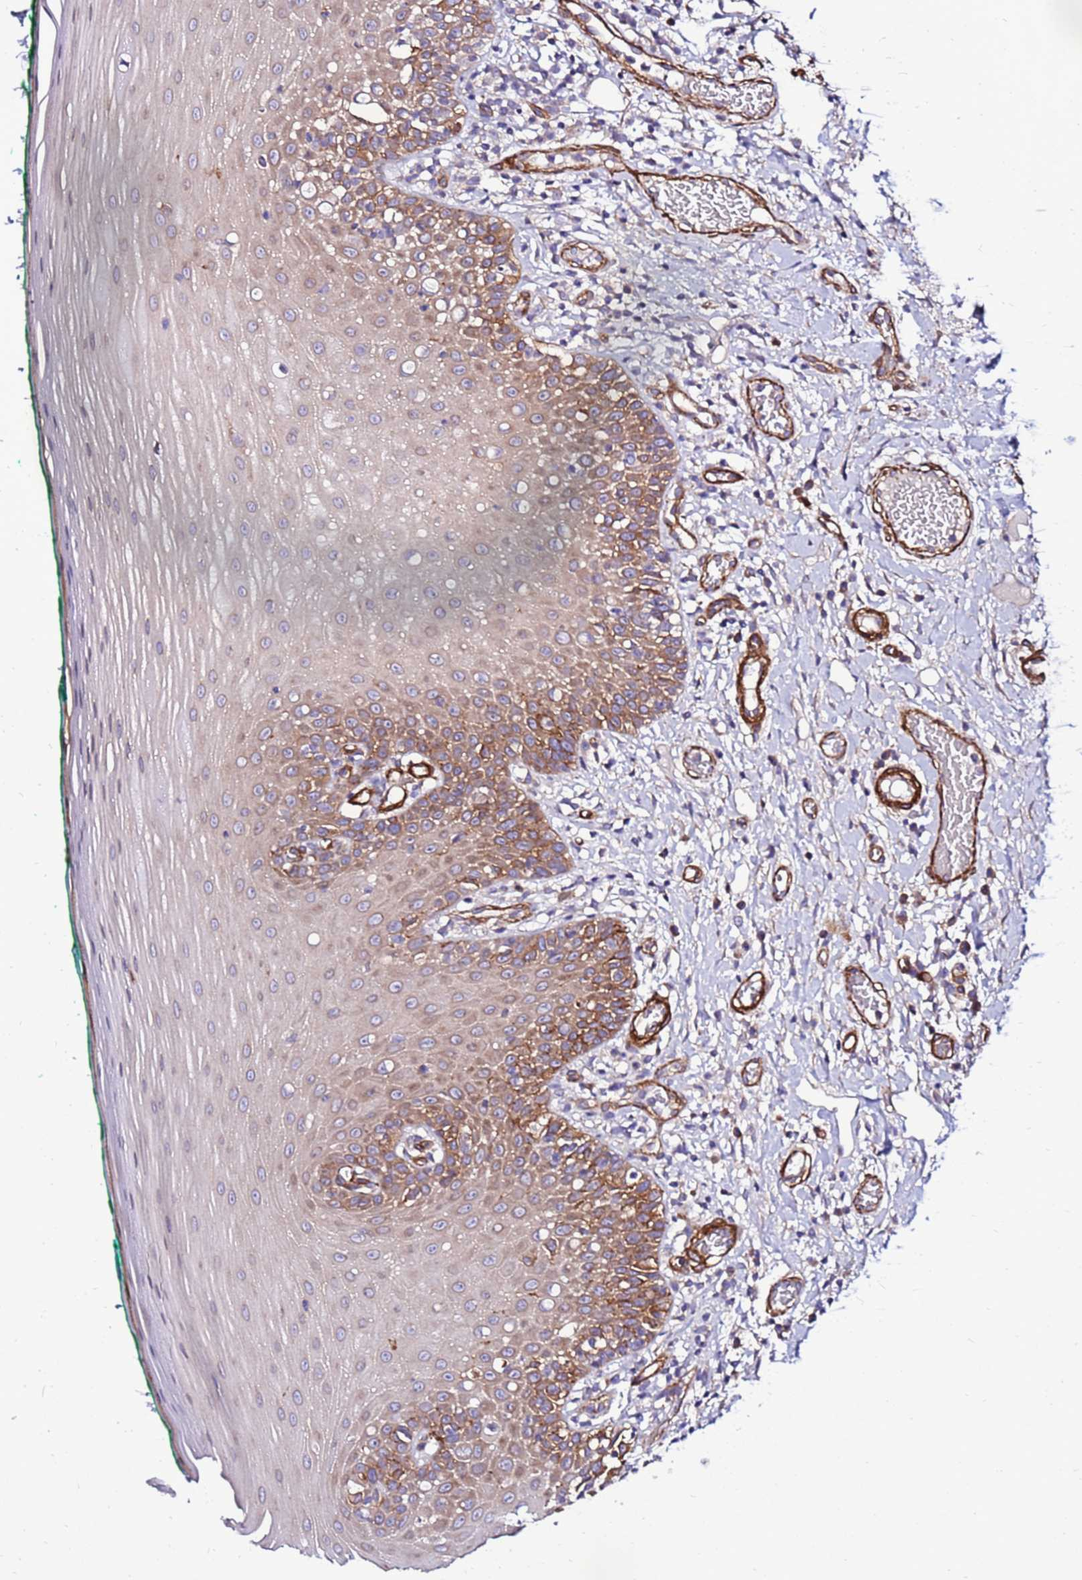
{"staining": {"intensity": "moderate", "quantity": "25%-75%", "location": "cytoplasmic/membranous"}, "tissue": "oral mucosa", "cell_type": "Squamous epithelial cells", "image_type": "normal", "snomed": [{"axis": "morphology", "description": "Normal tissue, NOS"}, {"axis": "topography", "description": "Oral tissue"}], "caption": "This micrograph displays immunohistochemistry (IHC) staining of unremarkable human oral mucosa, with medium moderate cytoplasmic/membranous positivity in approximately 25%-75% of squamous epithelial cells.", "gene": "EI24", "patient": {"sex": "female", "age": 83}}